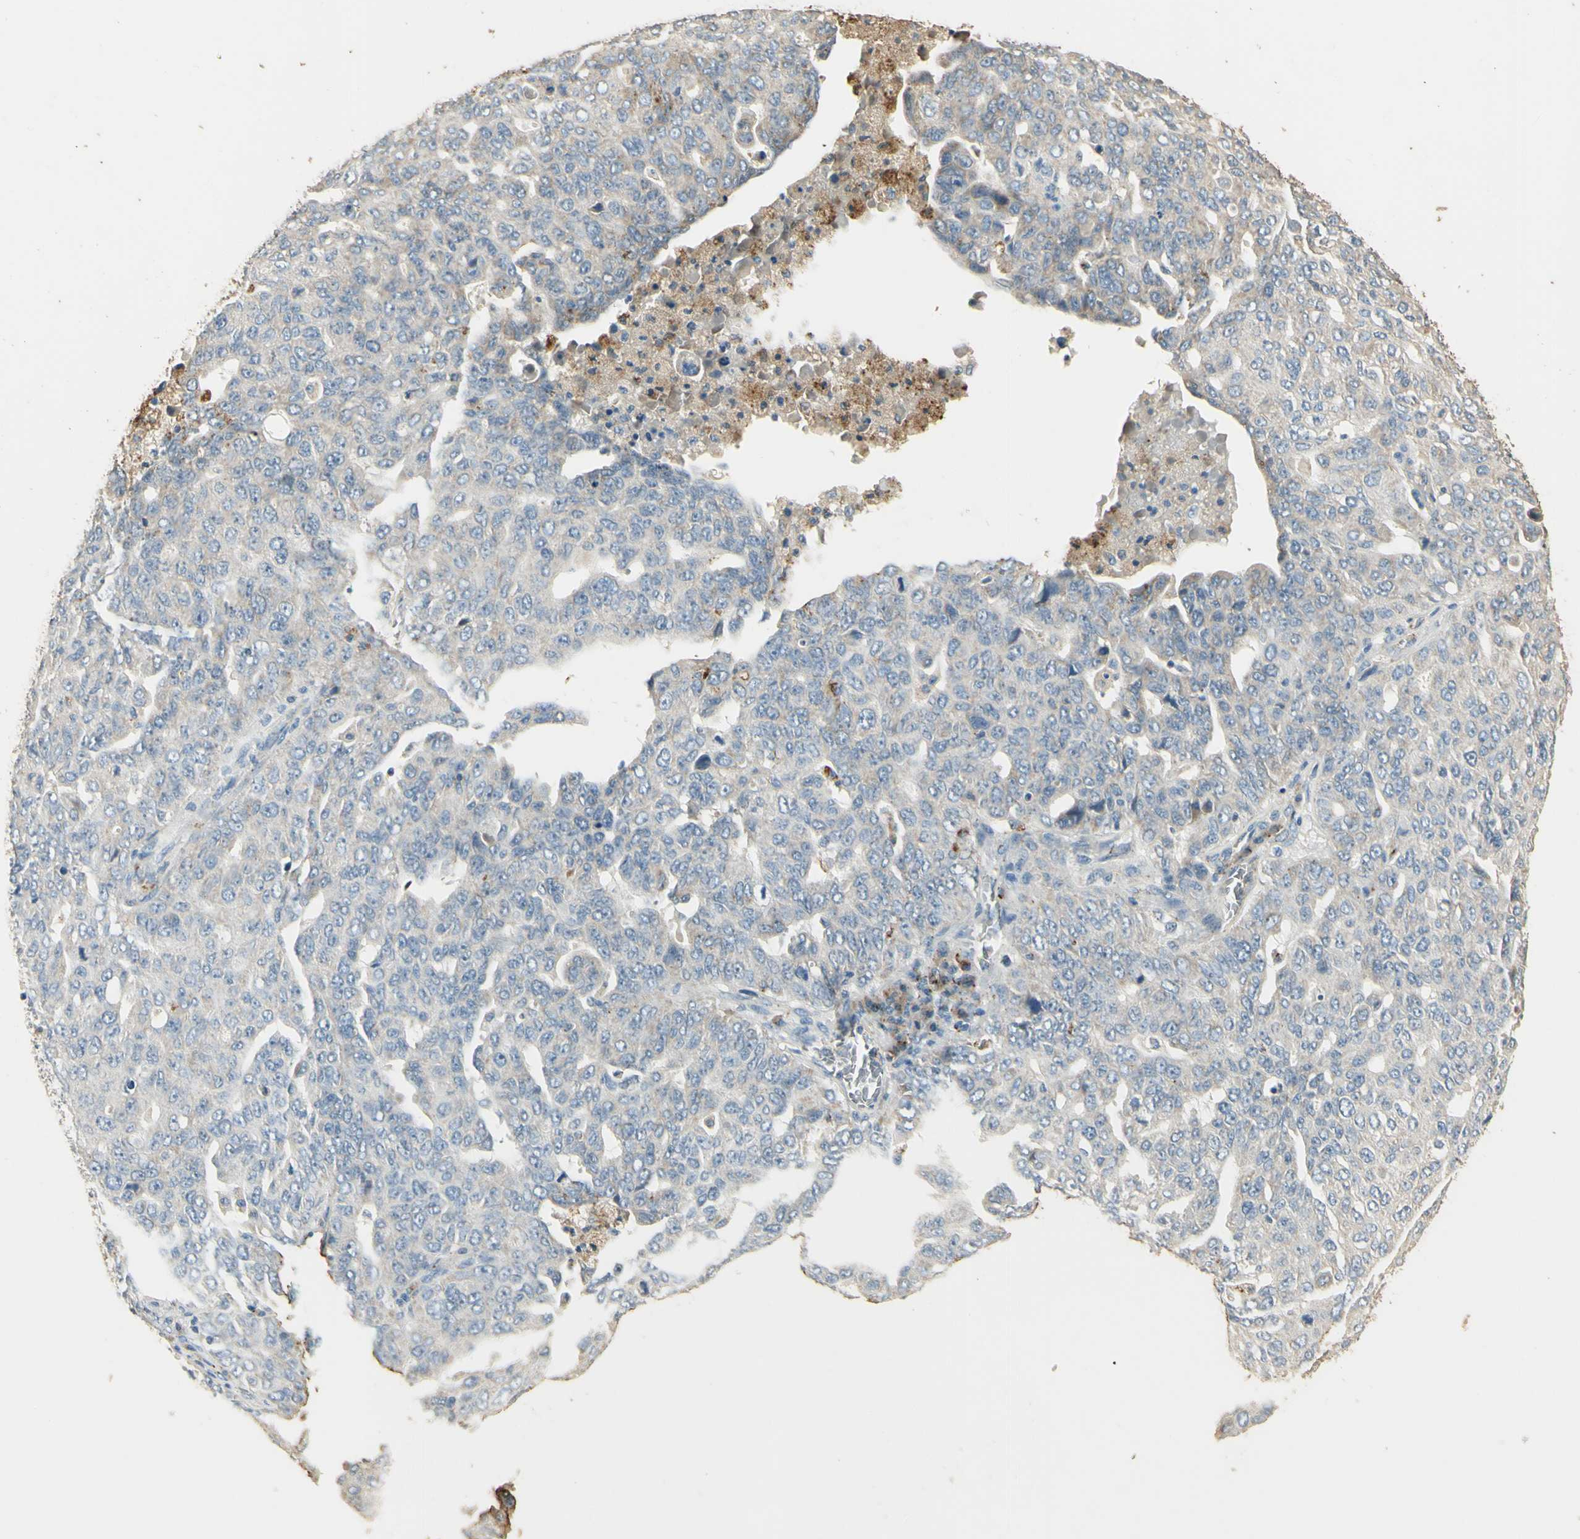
{"staining": {"intensity": "negative", "quantity": "none", "location": "none"}, "tissue": "ovarian cancer", "cell_type": "Tumor cells", "image_type": "cancer", "snomed": [{"axis": "morphology", "description": "Carcinoma, endometroid"}, {"axis": "topography", "description": "Ovary"}], "caption": "Tumor cells show no significant positivity in ovarian cancer (endometroid carcinoma). (Stains: DAB immunohistochemistry with hematoxylin counter stain, Microscopy: brightfield microscopy at high magnification).", "gene": "ARHGEF17", "patient": {"sex": "female", "age": 62}}